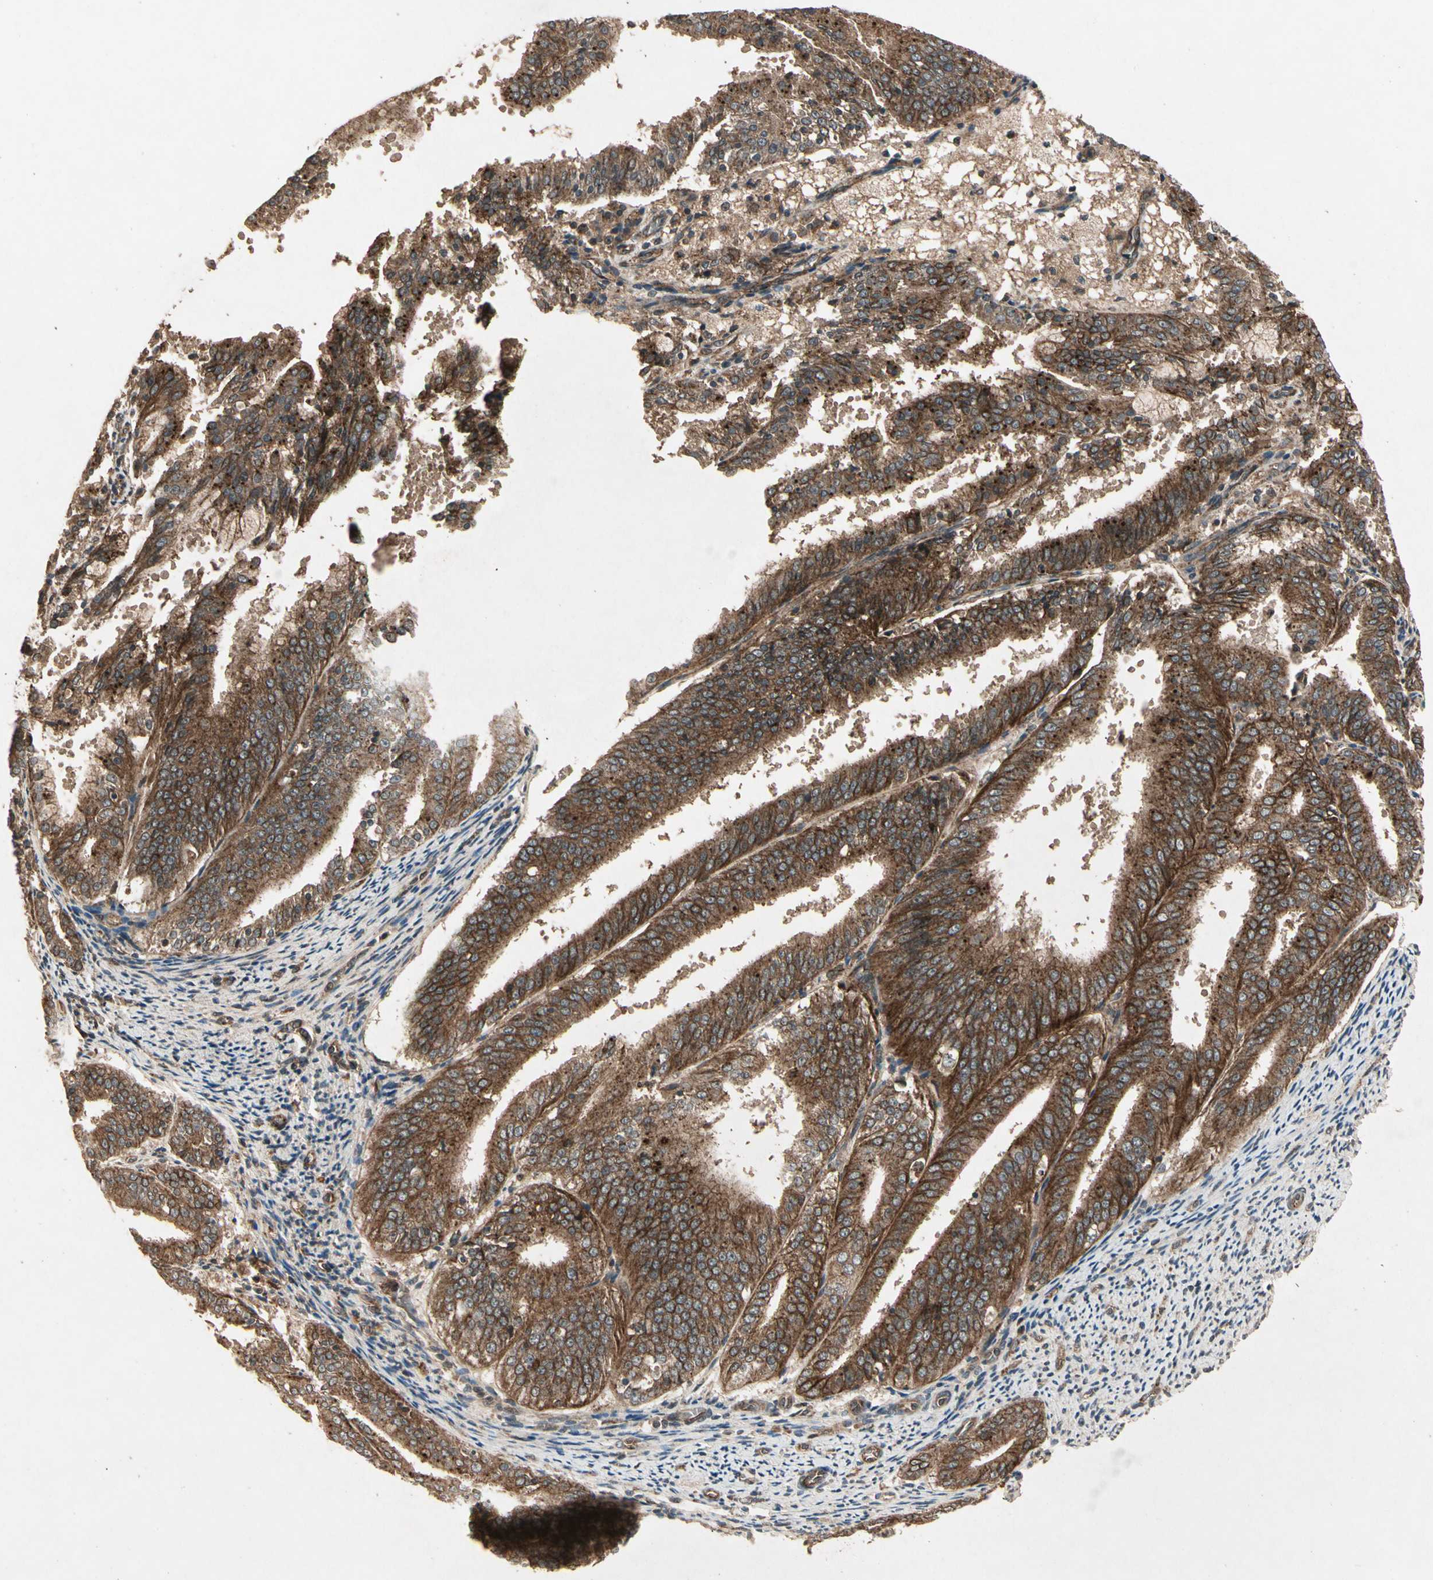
{"staining": {"intensity": "strong", "quantity": ">75%", "location": "cytoplasmic/membranous"}, "tissue": "endometrial cancer", "cell_type": "Tumor cells", "image_type": "cancer", "snomed": [{"axis": "morphology", "description": "Adenocarcinoma, NOS"}, {"axis": "topography", "description": "Endometrium"}], "caption": "Endometrial cancer tissue exhibits strong cytoplasmic/membranous staining in approximately >75% of tumor cells, visualized by immunohistochemistry.", "gene": "FLOT1", "patient": {"sex": "female", "age": 63}}